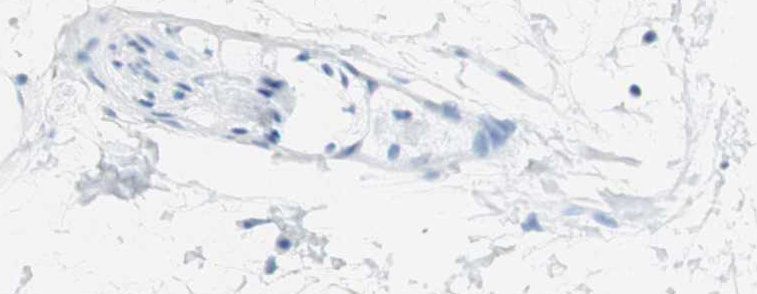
{"staining": {"intensity": "weak", "quantity": "25%-75%", "location": "cytoplasmic/membranous"}, "tissue": "adipose tissue", "cell_type": "Adipocytes", "image_type": "normal", "snomed": [{"axis": "morphology", "description": "Normal tissue, NOS"}, {"axis": "topography", "description": "Soft tissue"}], "caption": "Protein staining shows weak cytoplasmic/membranous expression in approximately 25%-75% of adipocytes in benign adipose tissue. (DAB IHC with brightfield microscopy, high magnification).", "gene": "POLA1", "patient": {"sex": "male", "age": 72}}